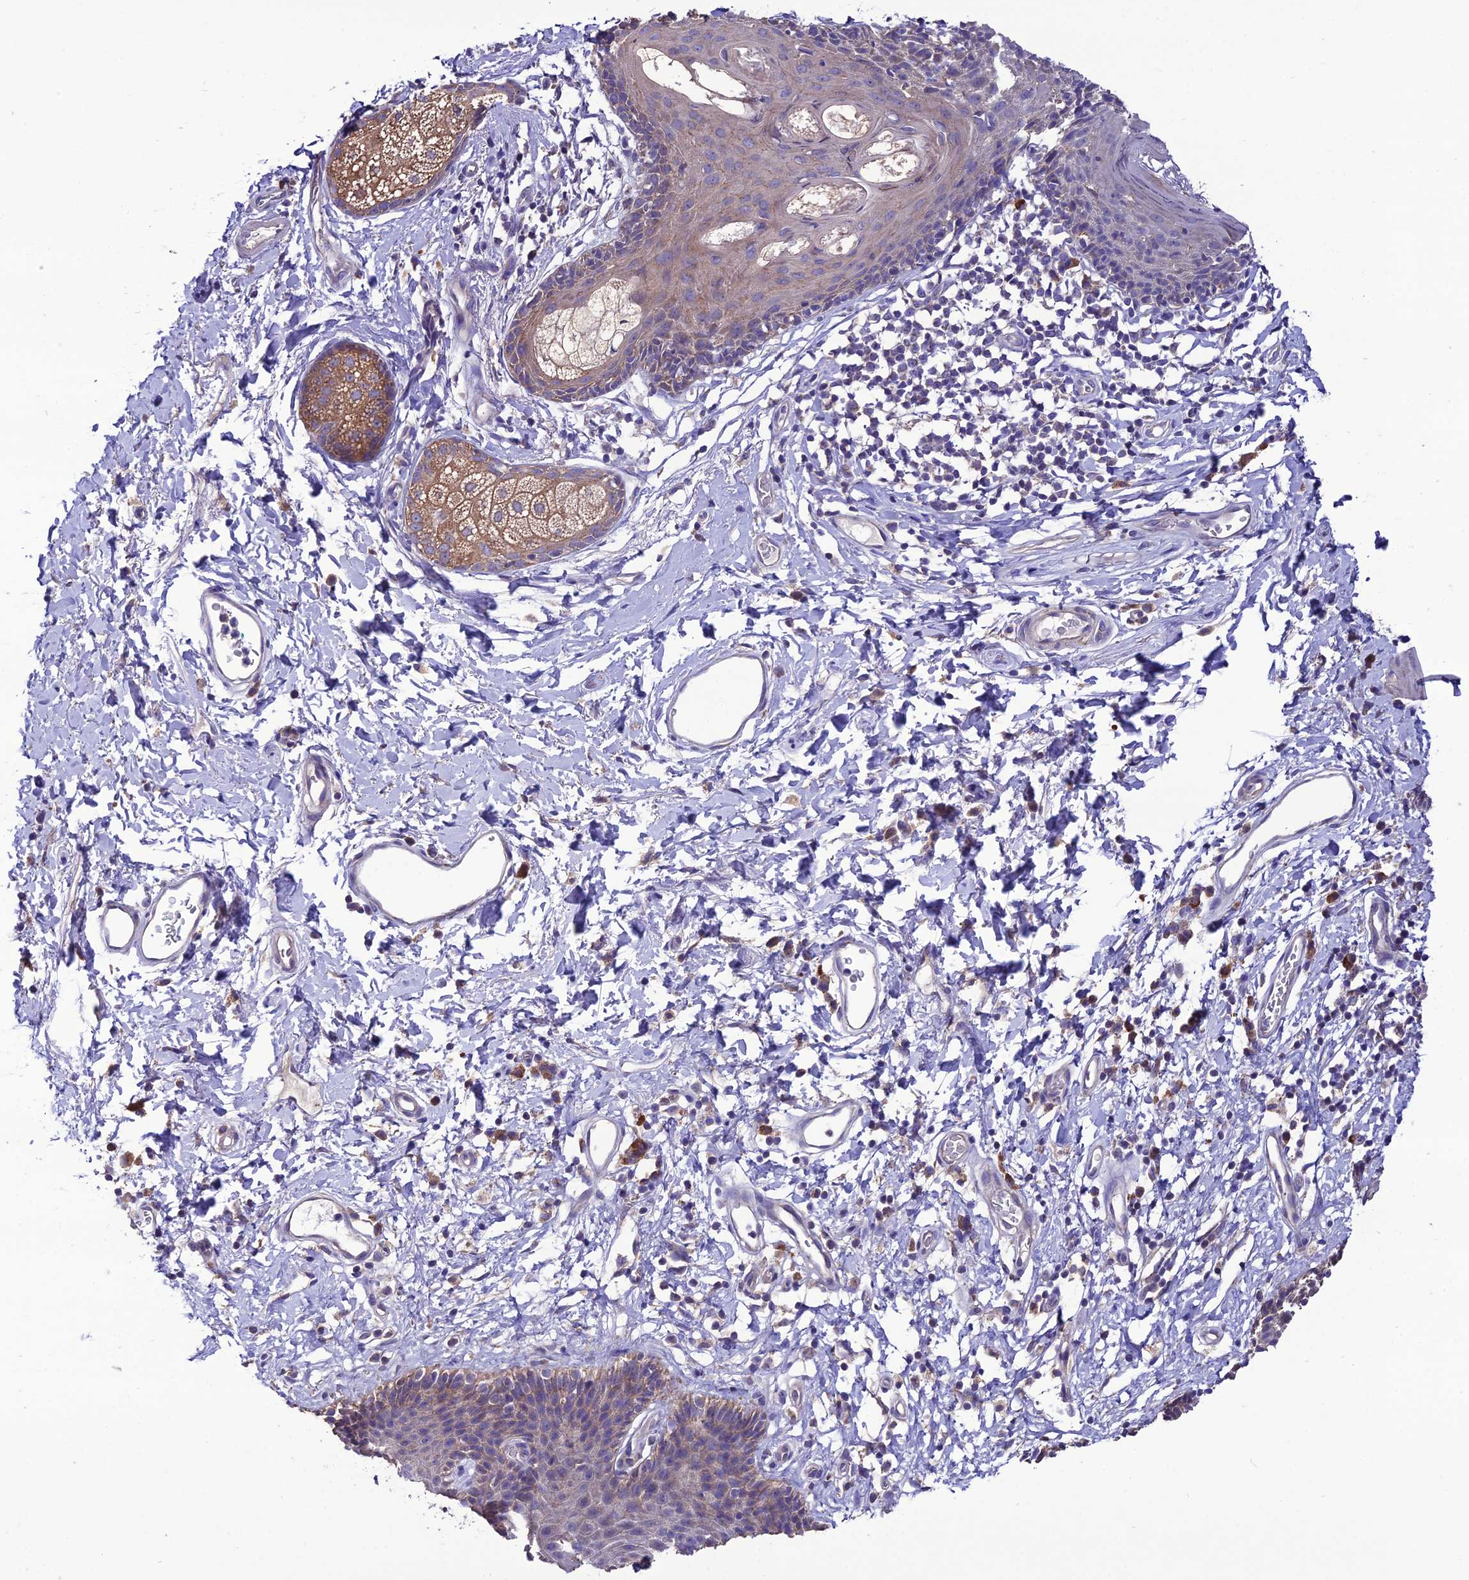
{"staining": {"intensity": "weak", "quantity": "<25%", "location": "cytoplasmic/membranous"}, "tissue": "skin", "cell_type": "Epidermal cells", "image_type": "normal", "snomed": [{"axis": "morphology", "description": "Normal tissue, NOS"}, {"axis": "topography", "description": "Vulva"}], "caption": "Immunohistochemistry of normal human skin reveals no expression in epidermal cells. (DAB IHC visualized using brightfield microscopy, high magnification).", "gene": "HOGA1", "patient": {"sex": "female", "age": 66}}